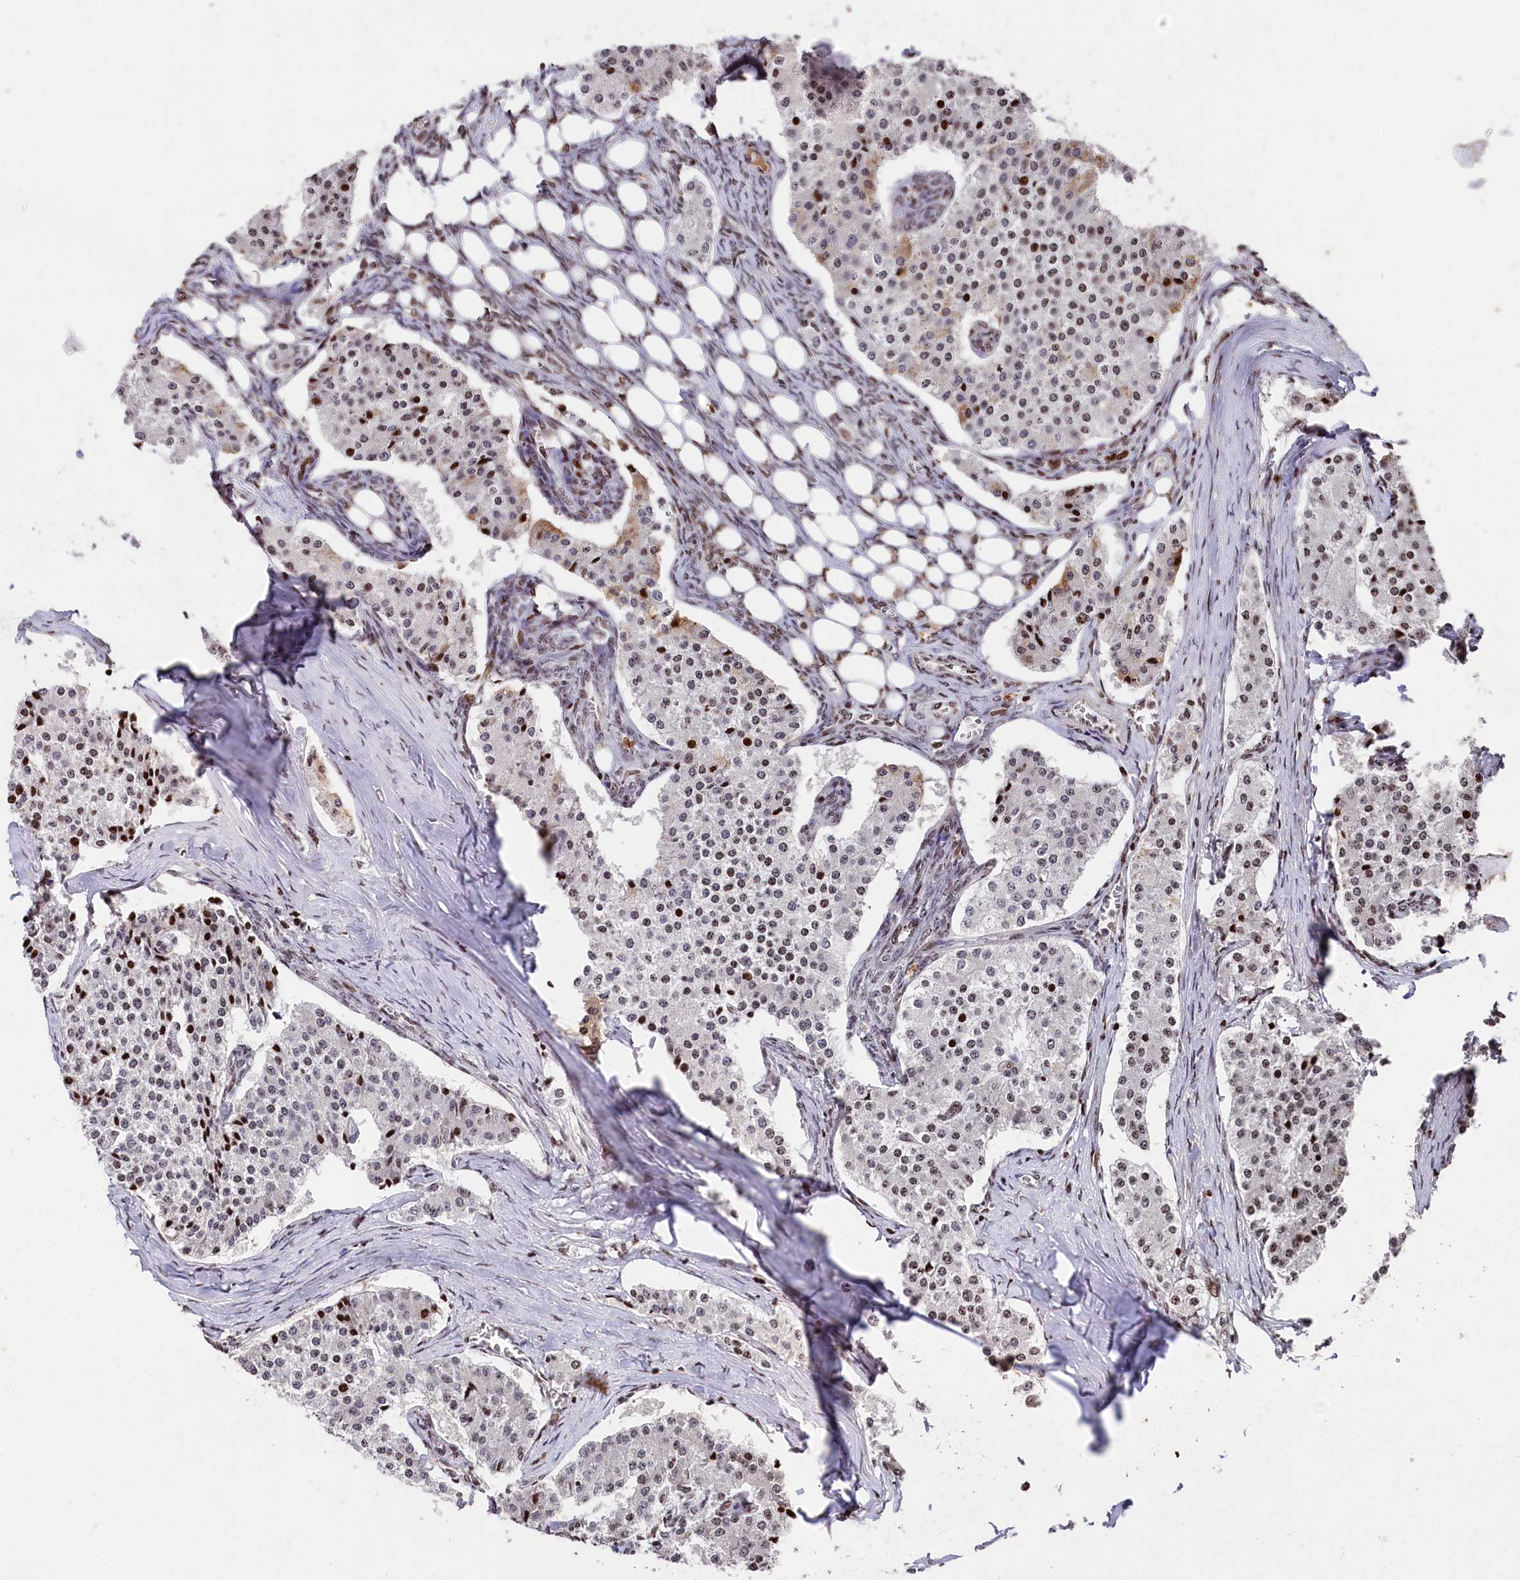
{"staining": {"intensity": "moderate", "quantity": "<25%", "location": "cytoplasmic/membranous,nuclear"}, "tissue": "carcinoid", "cell_type": "Tumor cells", "image_type": "cancer", "snomed": [{"axis": "morphology", "description": "Carcinoid, malignant, NOS"}, {"axis": "topography", "description": "Colon"}], "caption": "IHC photomicrograph of neoplastic tissue: human malignant carcinoid stained using IHC exhibits low levels of moderate protein expression localized specifically in the cytoplasmic/membranous and nuclear of tumor cells, appearing as a cytoplasmic/membranous and nuclear brown color.", "gene": "MCF2L2", "patient": {"sex": "female", "age": 52}}